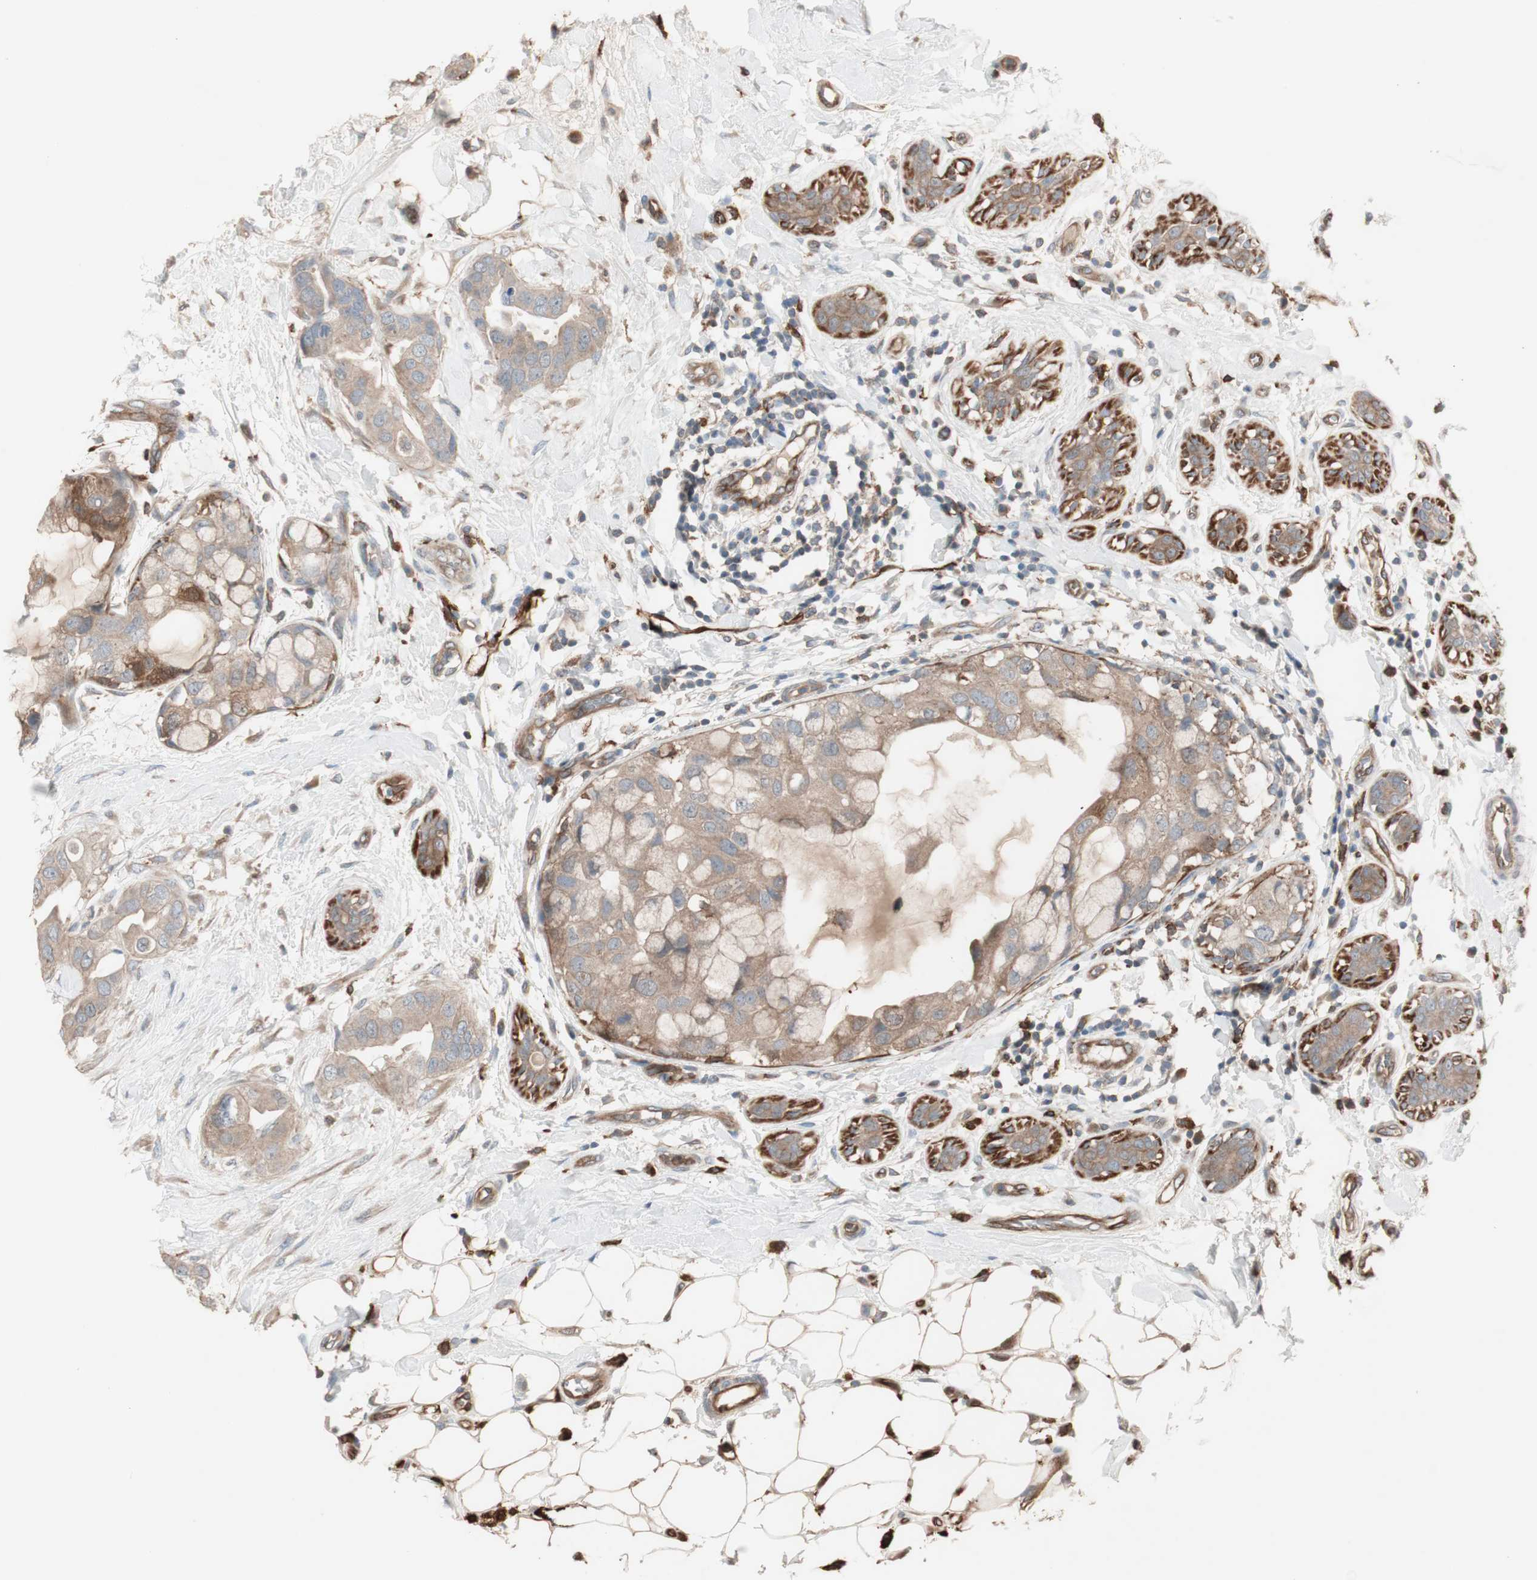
{"staining": {"intensity": "moderate", "quantity": ">75%", "location": "cytoplasmic/membranous"}, "tissue": "breast cancer", "cell_type": "Tumor cells", "image_type": "cancer", "snomed": [{"axis": "morphology", "description": "Duct carcinoma"}, {"axis": "topography", "description": "Breast"}], "caption": "This micrograph demonstrates immunohistochemistry staining of breast cancer (invasive ductal carcinoma), with medium moderate cytoplasmic/membranous expression in approximately >75% of tumor cells.", "gene": "STAB1", "patient": {"sex": "female", "age": 40}}